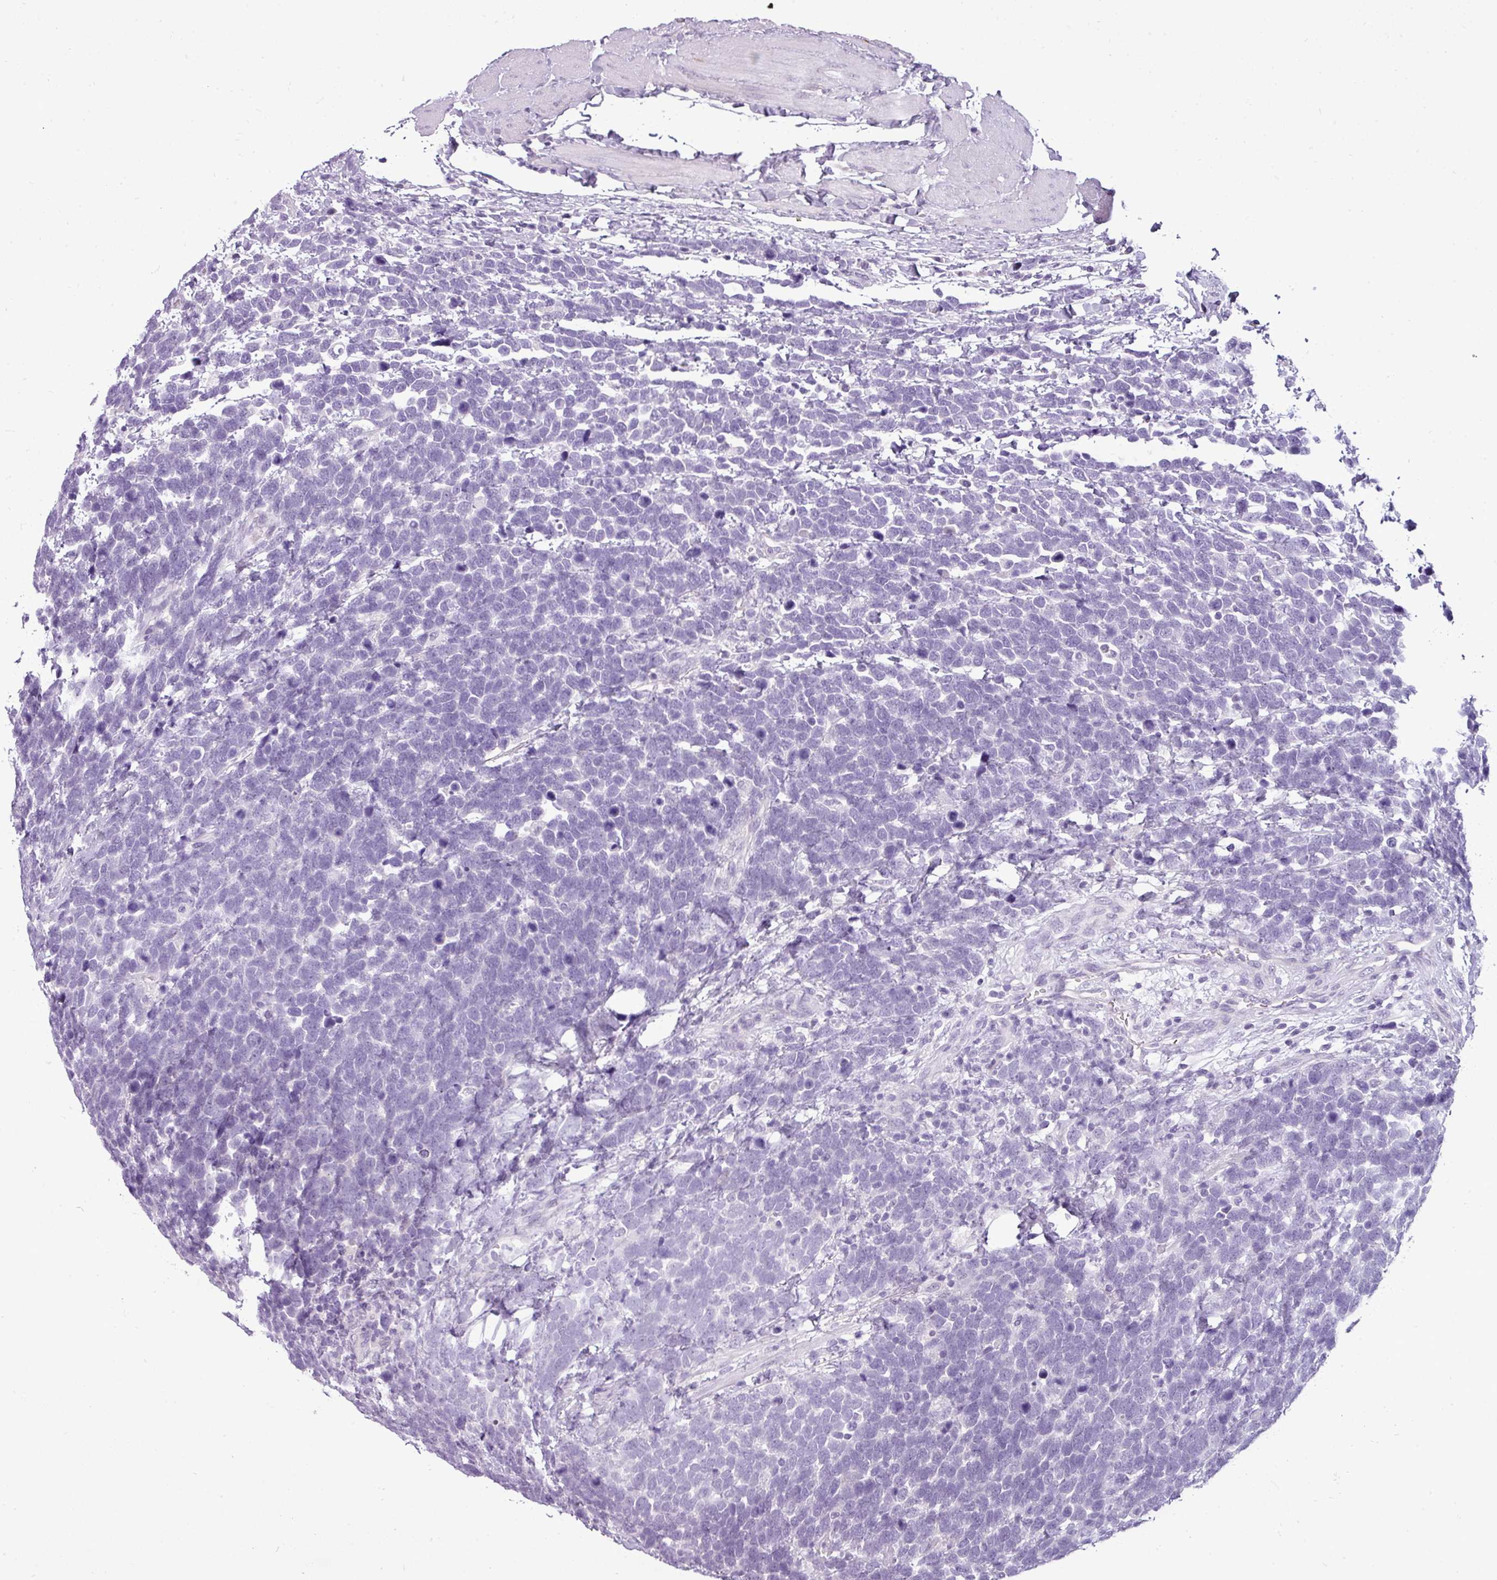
{"staining": {"intensity": "negative", "quantity": "none", "location": "none"}, "tissue": "urothelial cancer", "cell_type": "Tumor cells", "image_type": "cancer", "snomed": [{"axis": "morphology", "description": "Urothelial carcinoma, High grade"}, {"axis": "topography", "description": "Urinary bladder"}], "caption": "Tumor cells are negative for protein expression in human urothelial cancer.", "gene": "DNAAF9", "patient": {"sex": "female", "age": 82}}